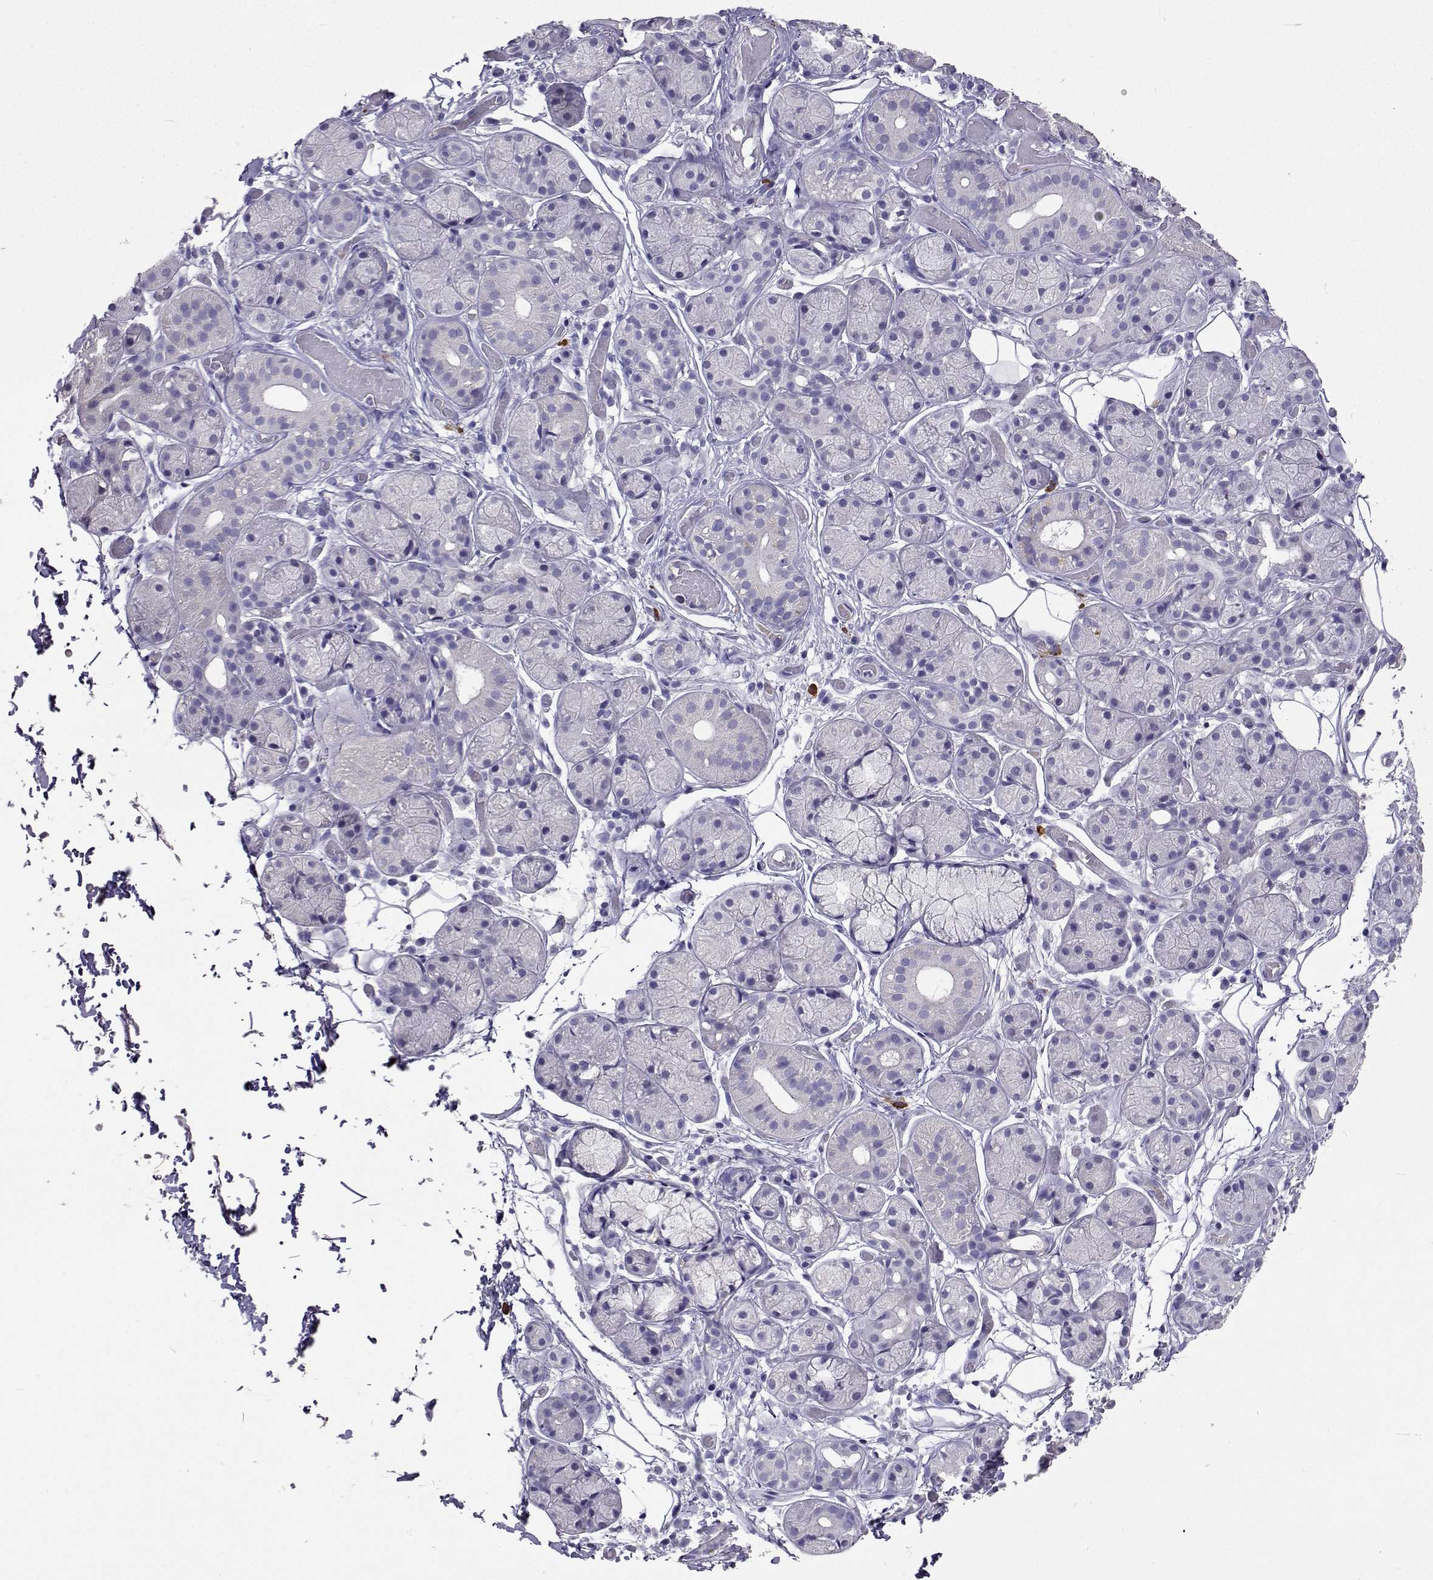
{"staining": {"intensity": "negative", "quantity": "none", "location": "none"}, "tissue": "salivary gland", "cell_type": "Glandular cells", "image_type": "normal", "snomed": [{"axis": "morphology", "description": "Normal tissue, NOS"}, {"axis": "topography", "description": "Salivary gland"}, {"axis": "topography", "description": "Peripheral nerve tissue"}], "caption": "IHC image of unremarkable salivary gland: salivary gland stained with DAB (3,3'-diaminobenzidine) exhibits no significant protein staining in glandular cells.", "gene": "CFAP44", "patient": {"sex": "male", "age": 71}}